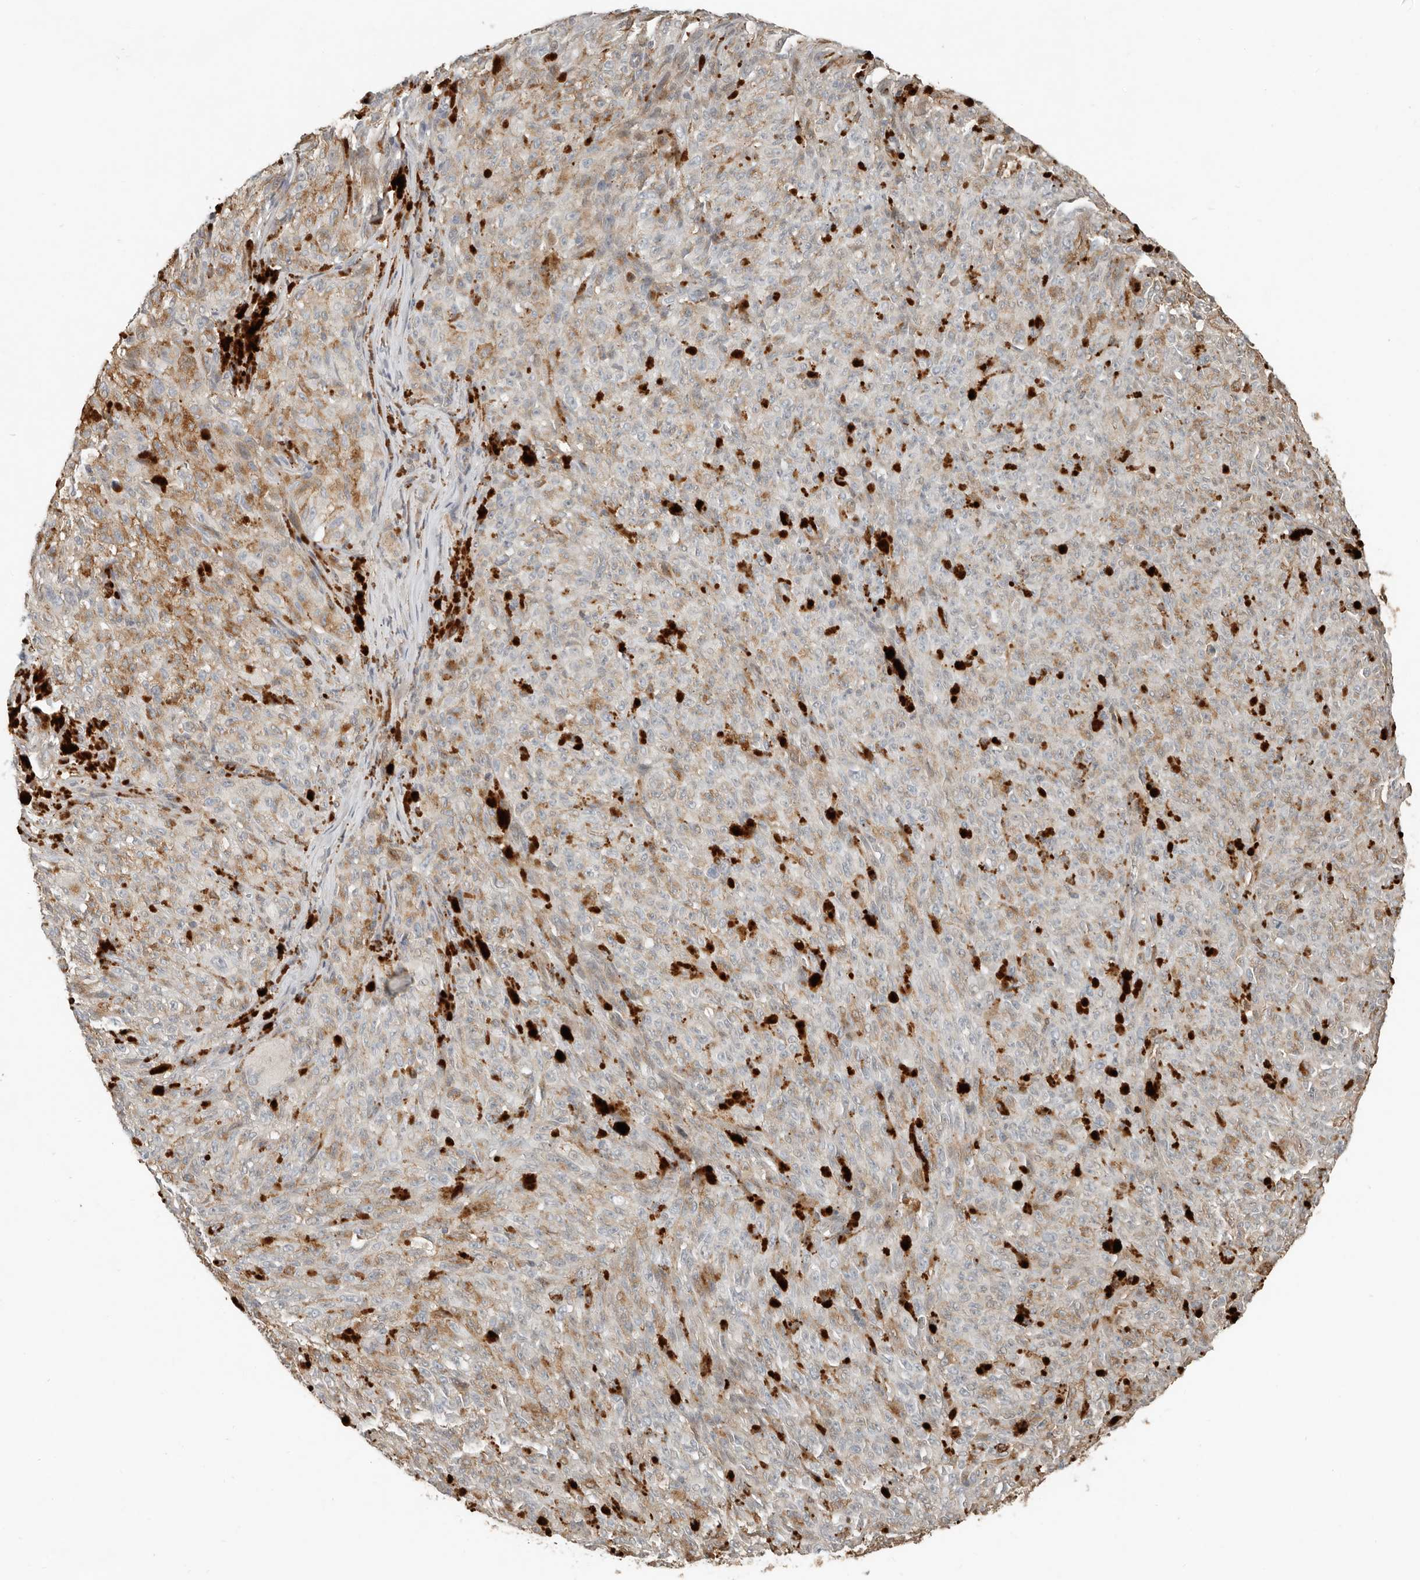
{"staining": {"intensity": "weak", "quantity": "25%-75%", "location": "cytoplasmic/membranous"}, "tissue": "melanoma", "cell_type": "Tumor cells", "image_type": "cancer", "snomed": [{"axis": "morphology", "description": "Malignant melanoma, NOS"}, {"axis": "topography", "description": "Skin"}], "caption": "This image reveals IHC staining of human melanoma, with low weak cytoplasmic/membranous staining in approximately 25%-75% of tumor cells.", "gene": "KLHL38", "patient": {"sex": "female", "age": 82}}